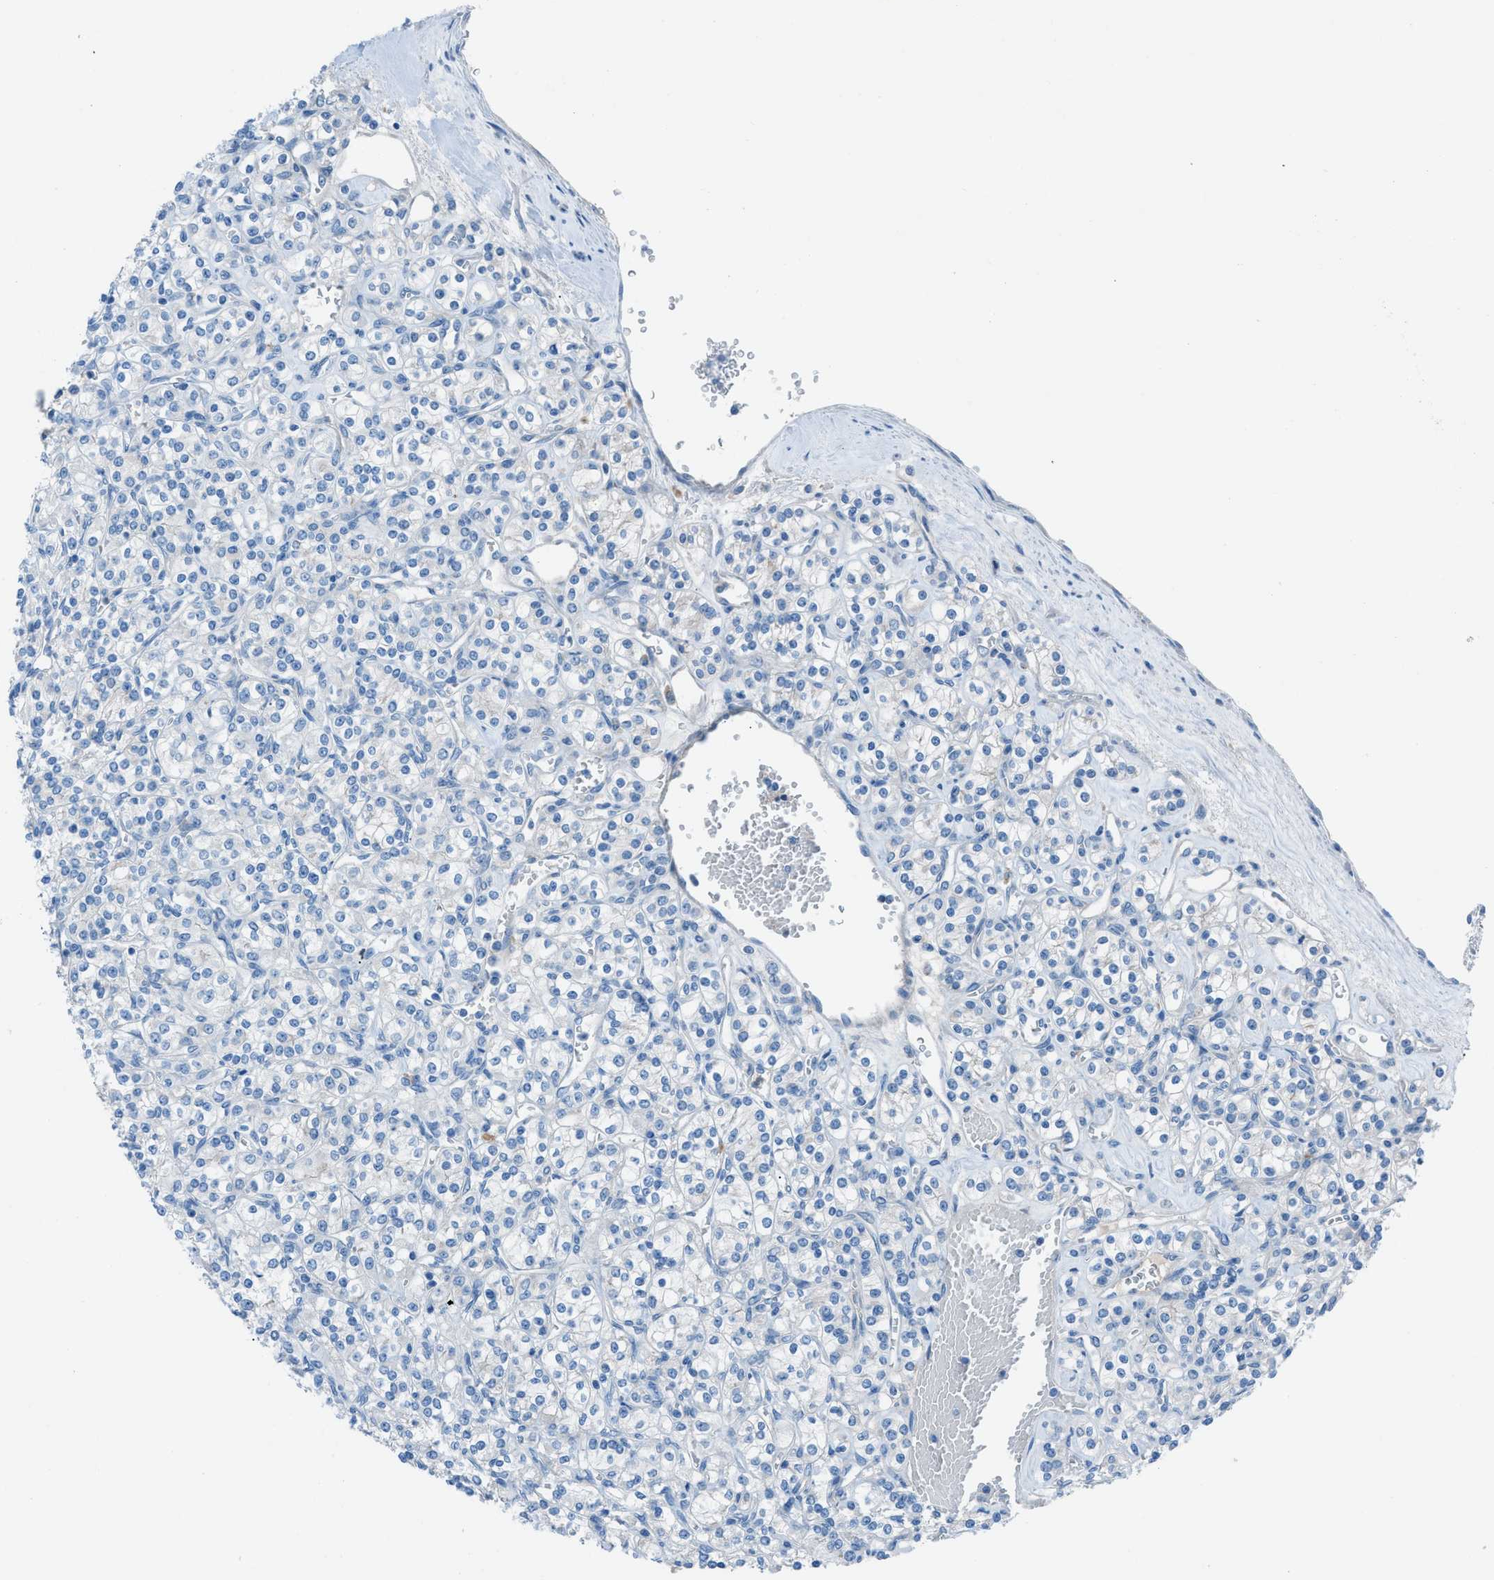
{"staining": {"intensity": "negative", "quantity": "none", "location": "none"}, "tissue": "renal cancer", "cell_type": "Tumor cells", "image_type": "cancer", "snomed": [{"axis": "morphology", "description": "Adenocarcinoma, NOS"}, {"axis": "topography", "description": "Kidney"}], "caption": "DAB immunohistochemical staining of renal cancer (adenocarcinoma) reveals no significant expression in tumor cells.", "gene": "C5AR2", "patient": {"sex": "male", "age": 77}}